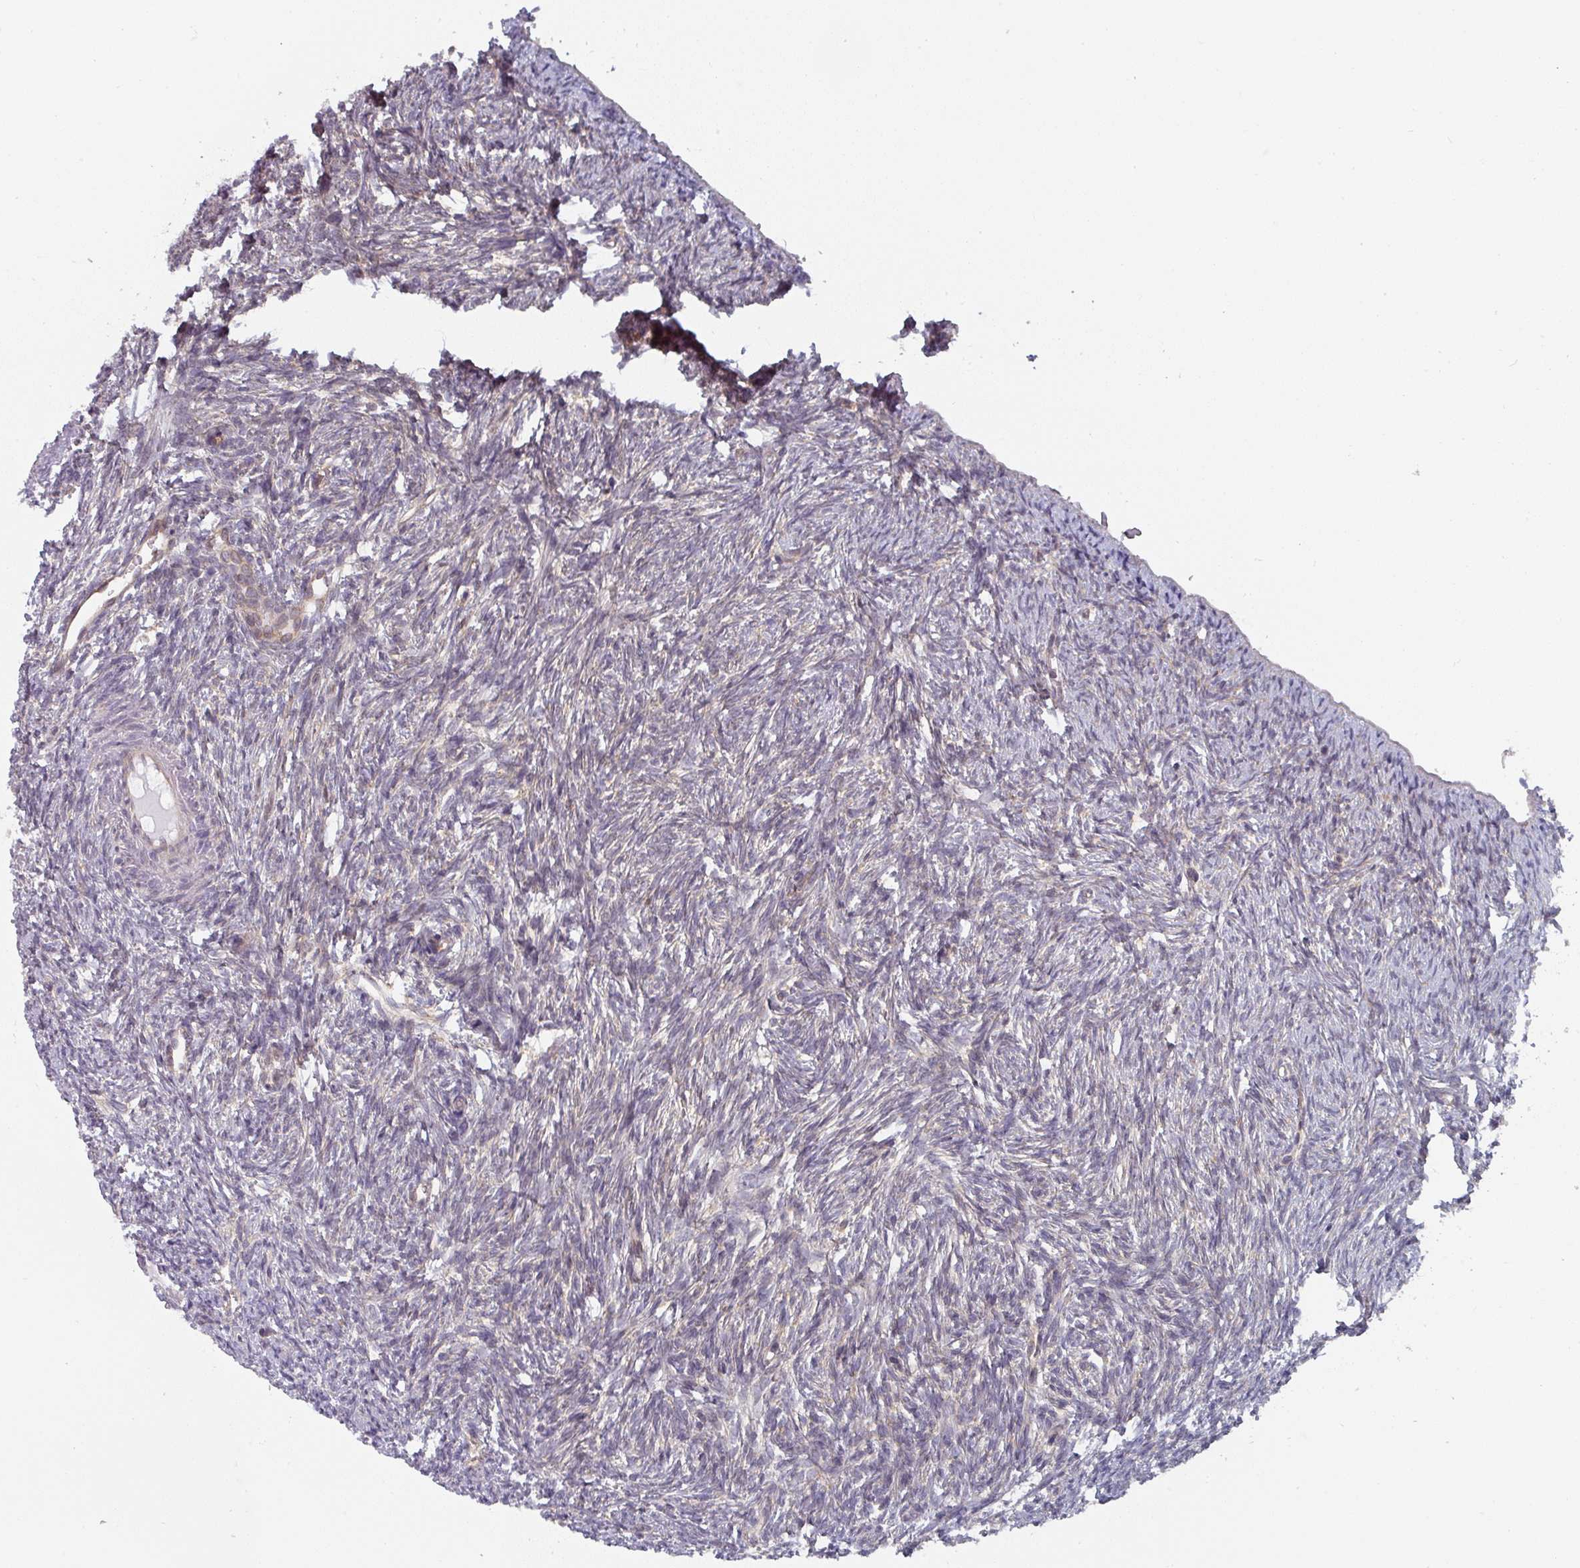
{"staining": {"intensity": "negative", "quantity": "none", "location": "none"}, "tissue": "ovary", "cell_type": "Ovarian stroma cells", "image_type": "normal", "snomed": [{"axis": "morphology", "description": "Normal tissue, NOS"}, {"axis": "topography", "description": "Ovary"}], "caption": "IHC photomicrograph of benign human ovary stained for a protein (brown), which displays no expression in ovarian stroma cells. (Immunohistochemistry, brightfield microscopy, high magnification).", "gene": "TAPT1", "patient": {"sex": "female", "age": 51}}